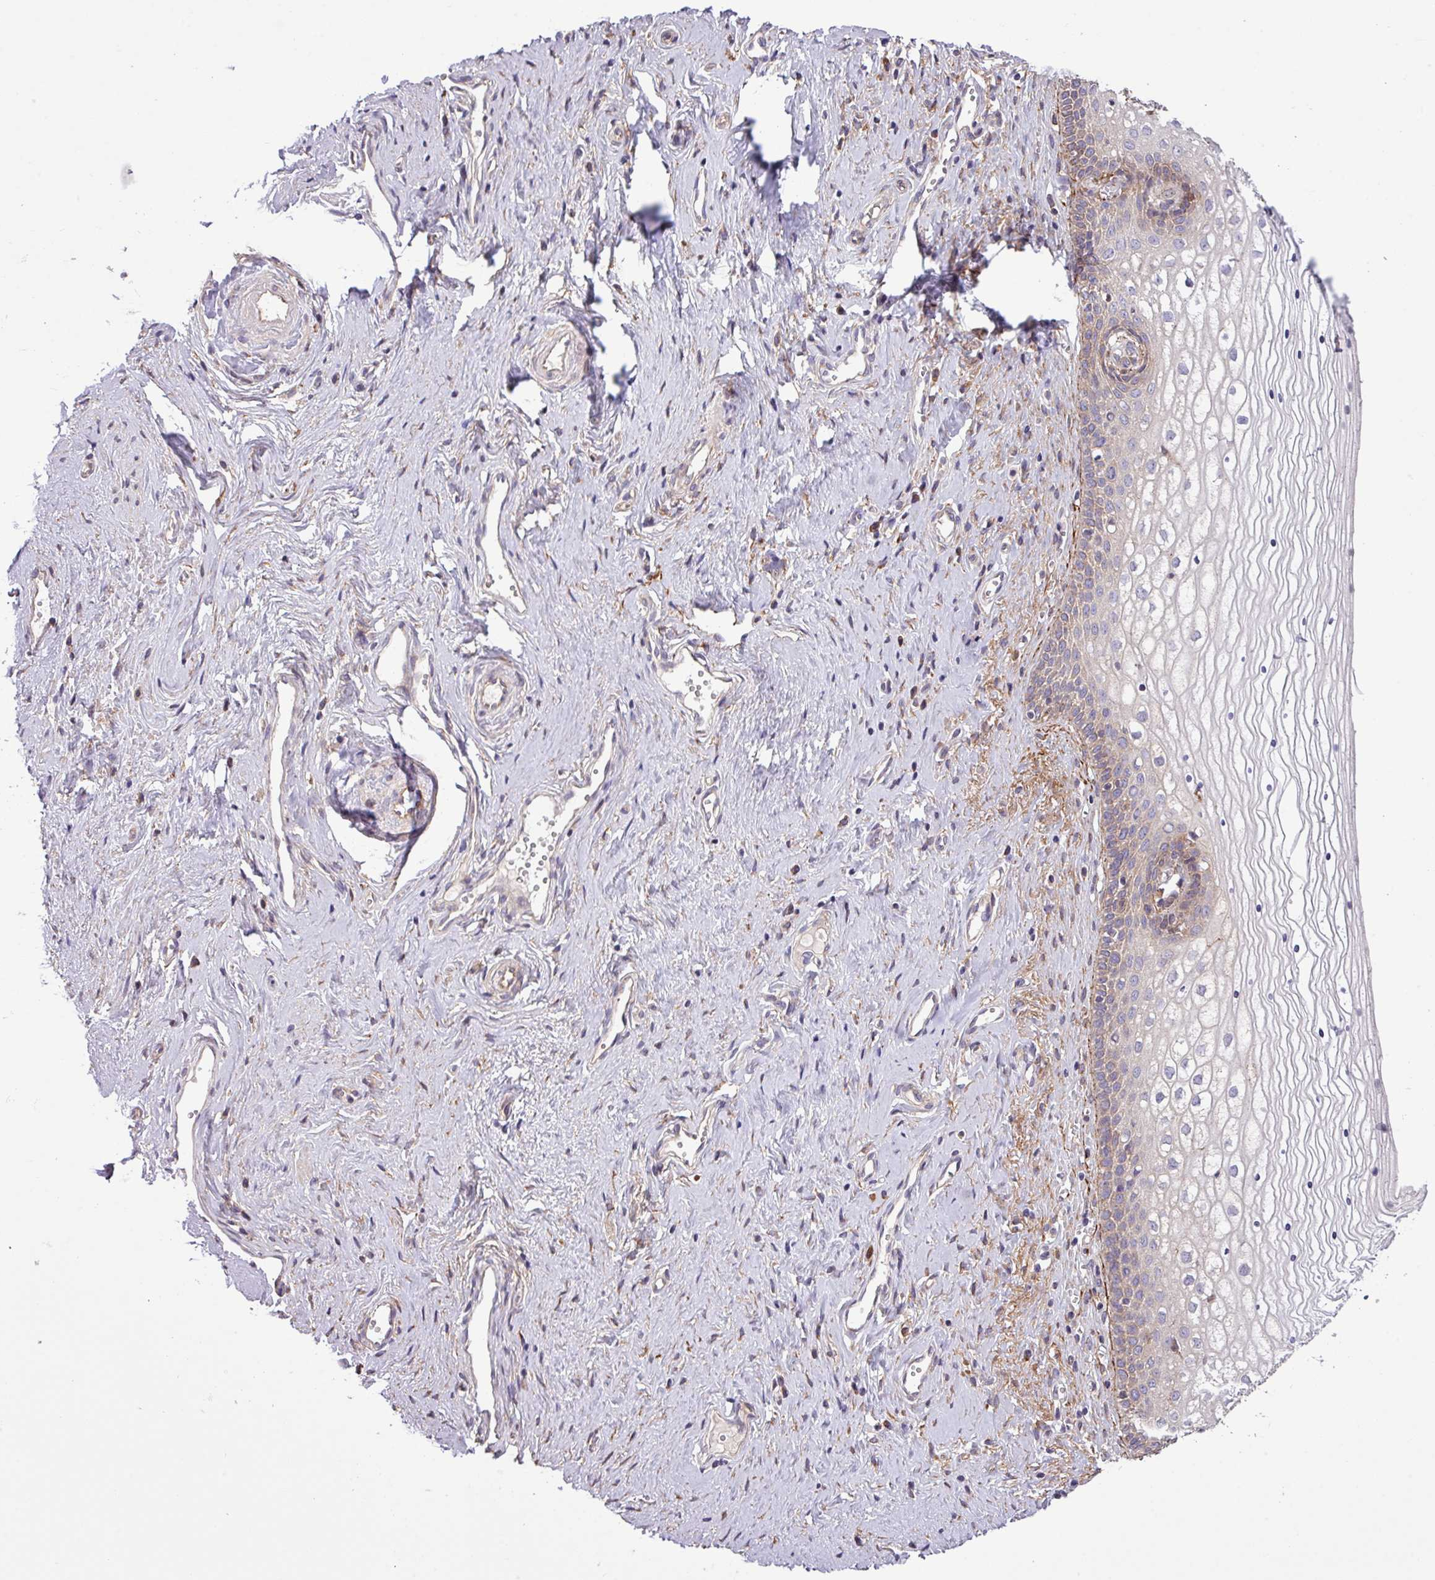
{"staining": {"intensity": "moderate", "quantity": "25%-75%", "location": "cytoplasmic/membranous"}, "tissue": "vagina", "cell_type": "Squamous epithelial cells", "image_type": "normal", "snomed": [{"axis": "morphology", "description": "Normal tissue, NOS"}, {"axis": "topography", "description": "Vagina"}], "caption": "Benign vagina exhibits moderate cytoplasmic/membranous staining in approximately 25%-75% of squamous epithelial cells.", "gene": "MEGF6", "patient": {"sex": "female", "age": 59}}